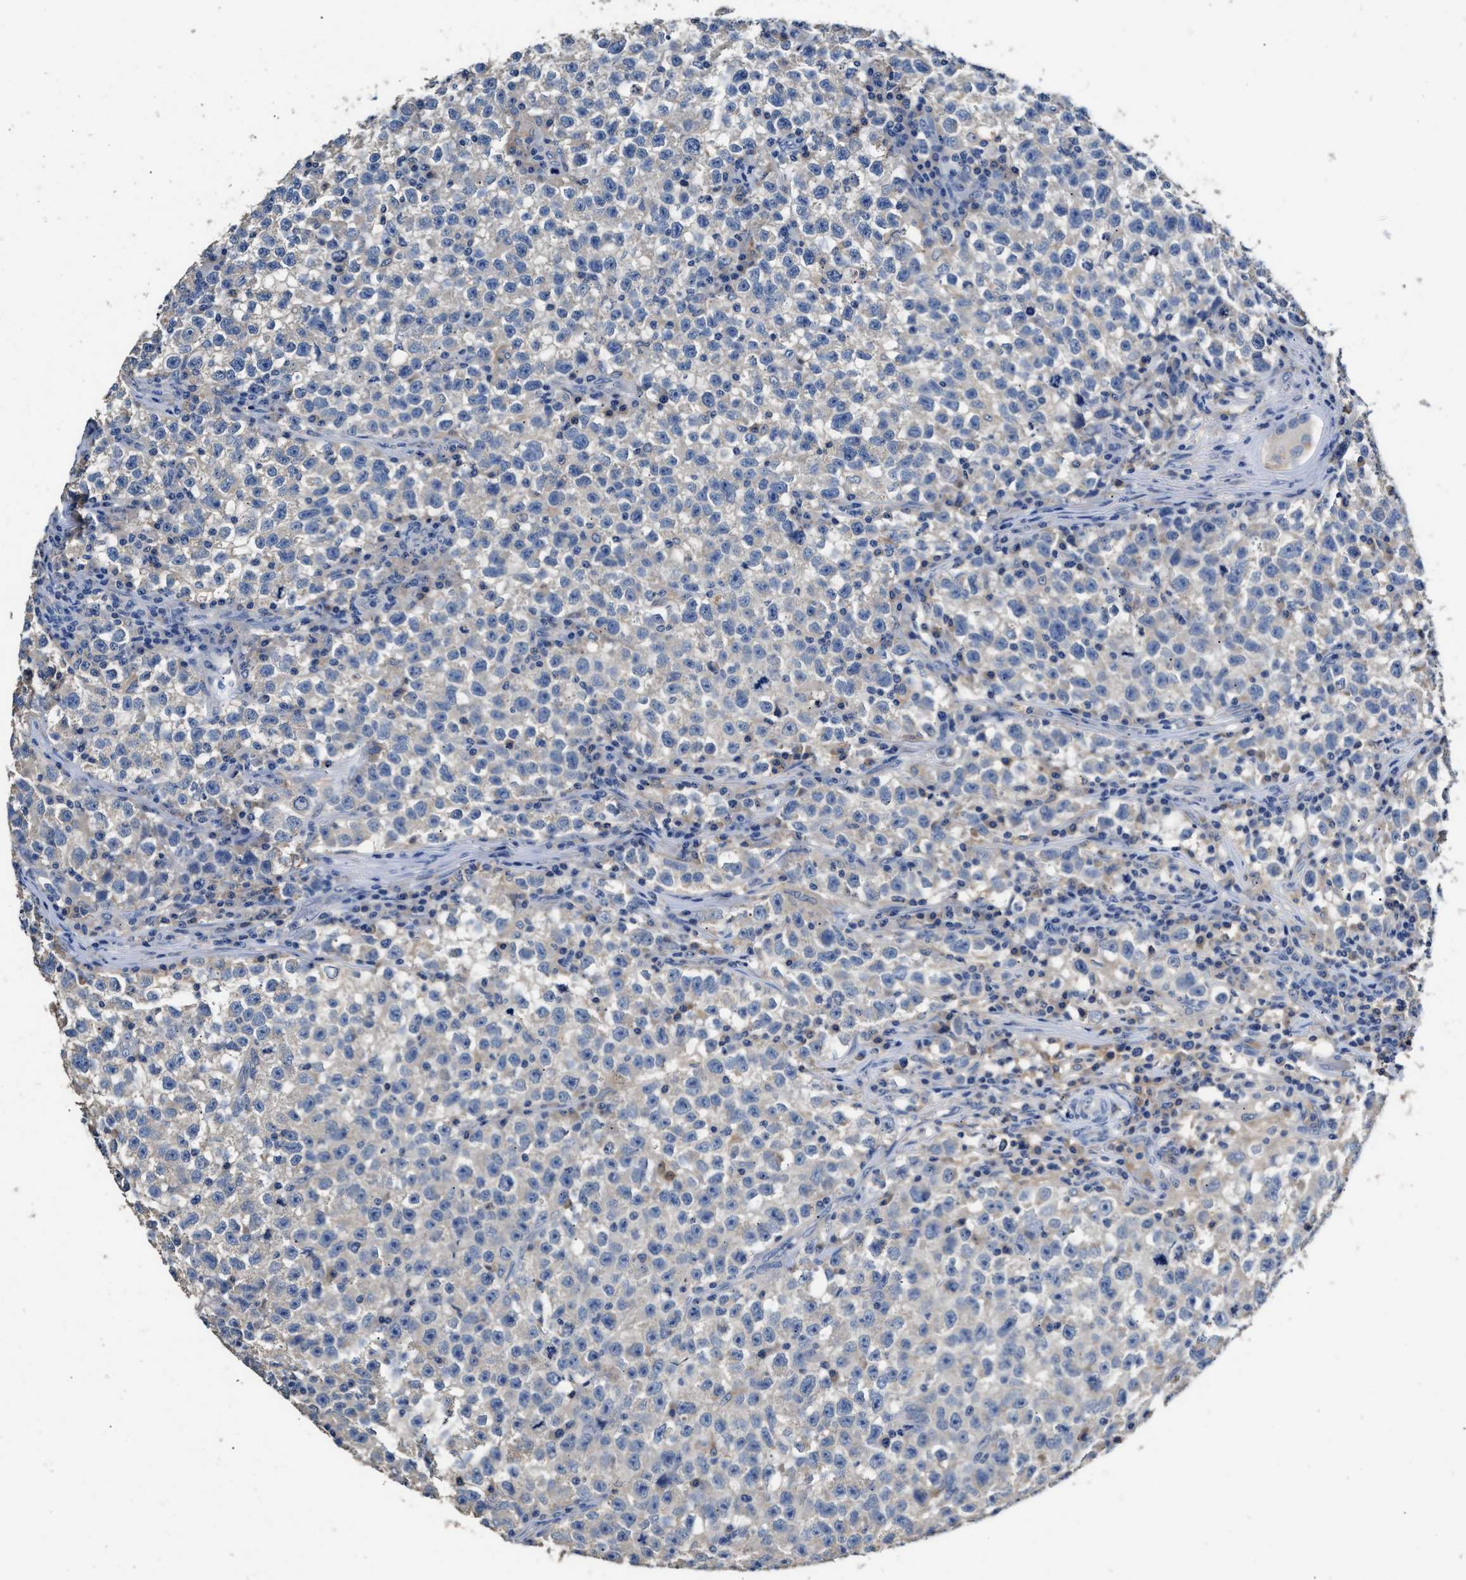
{"staining": {"intensity": "negative", "quantity": "none", "location": "none"}, "tissue": "testis cancer", "cell_type": "Tumor cells", "image_type": "cancer", "snomed": [{"axis": "morphology", "description": "Seminoma, NOS"}, {"axis": "topography", "description": "Testis"}], "caption": "This is an immunohistochemistry (IHC) micrograph of seminoma (testis). There is no staining in tumor cells.", "gene": "SLCO2B1", "patient": {"sex": "male", "age": 22}}